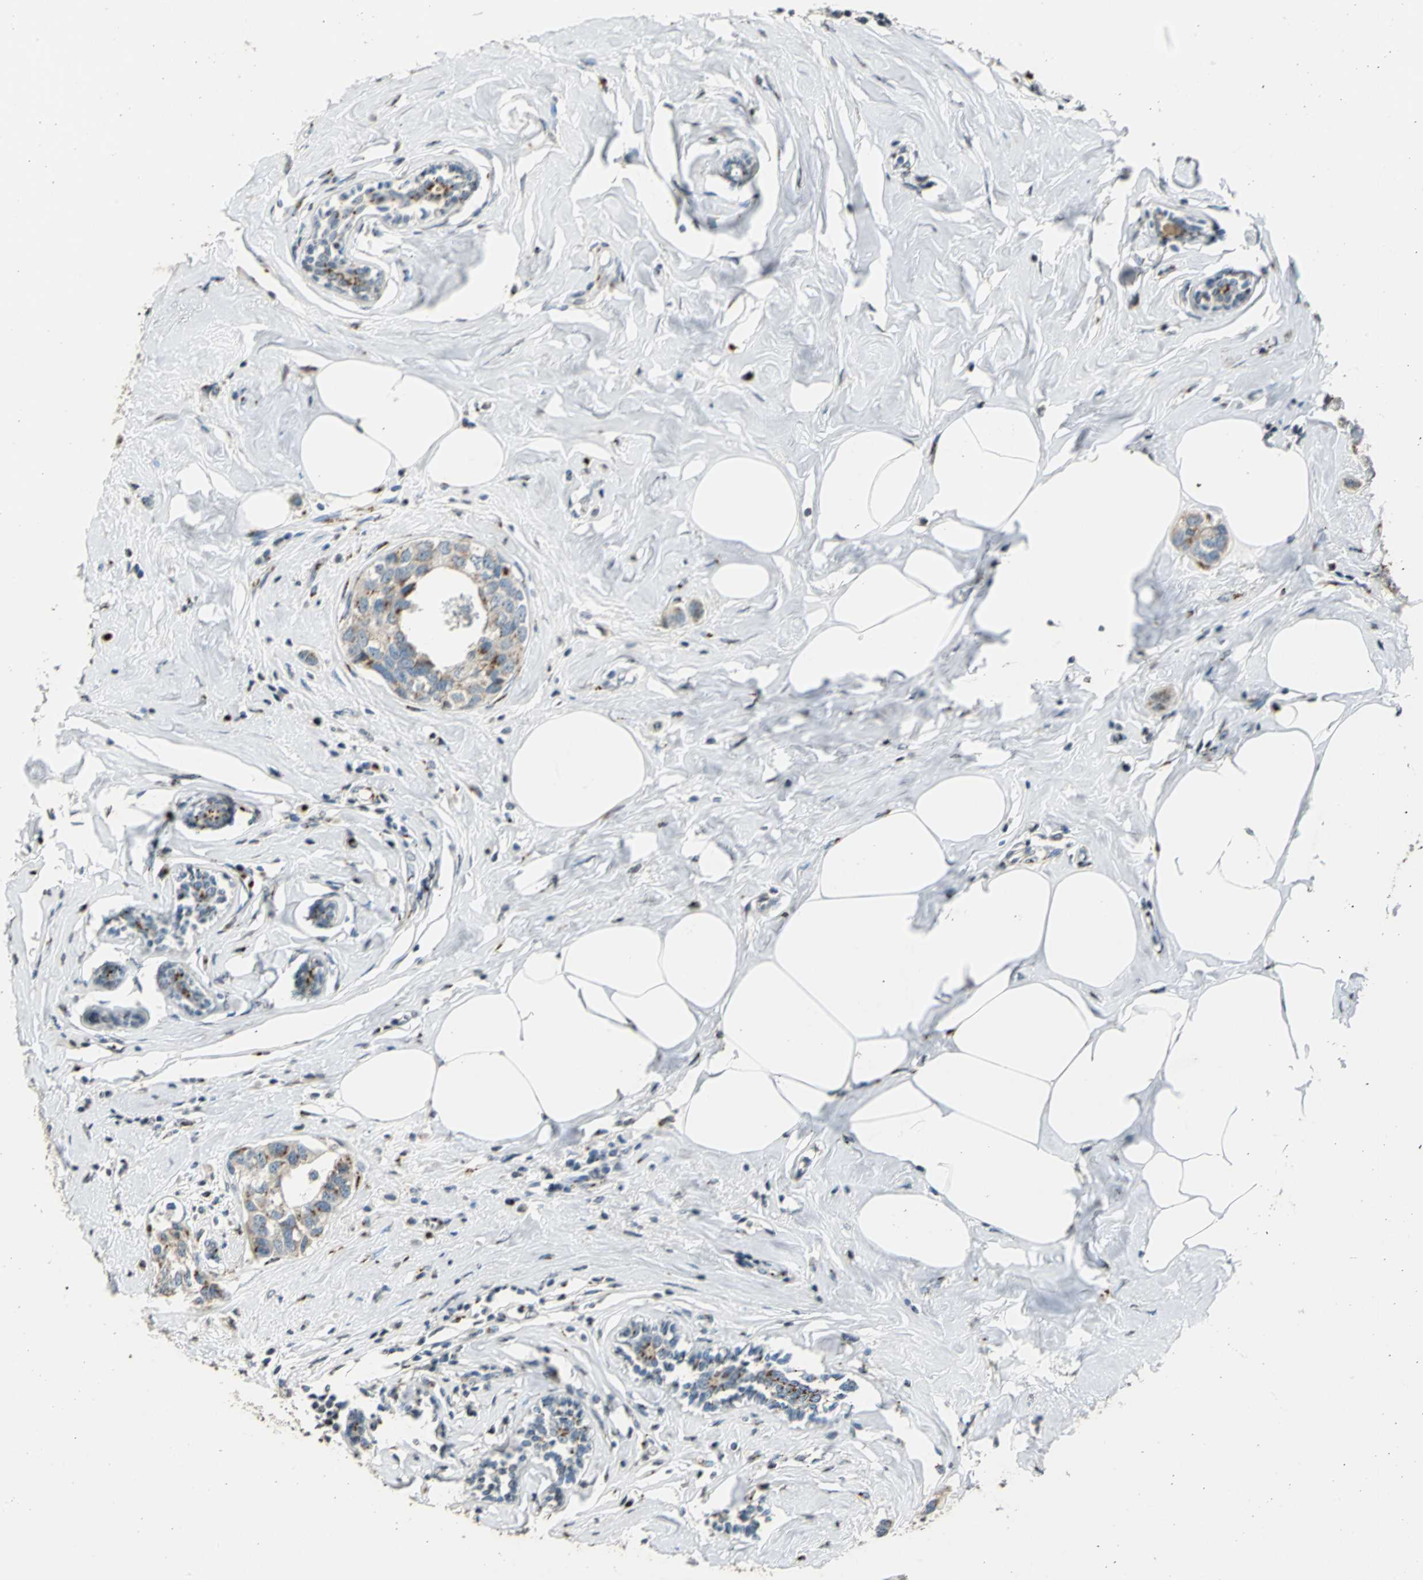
{"staining": {"intensity": "weak", "quantity": "25%-75%", "location": "cytoplasmic/membranous"}, "tissue": "breast cancer", "cell_type": "Tumor cells", "image_type": "cancer", "snomed": [{"axis": "morphology", "description": "Normal tissue, NOS"}, {"axis": "morphology", "description": "Duct carcinoma"}, {"axis": "topography", "description": "Breast"}], "caption": "Protein expression analysis of breast cancer (invasive ductal carcinoma) exhibits weak cytoplasmic/membranous positivity in approximately 25%-75% of tumor cells.", "gene": "TMEM115", "patient": {"sex": "female", "age": 50}}